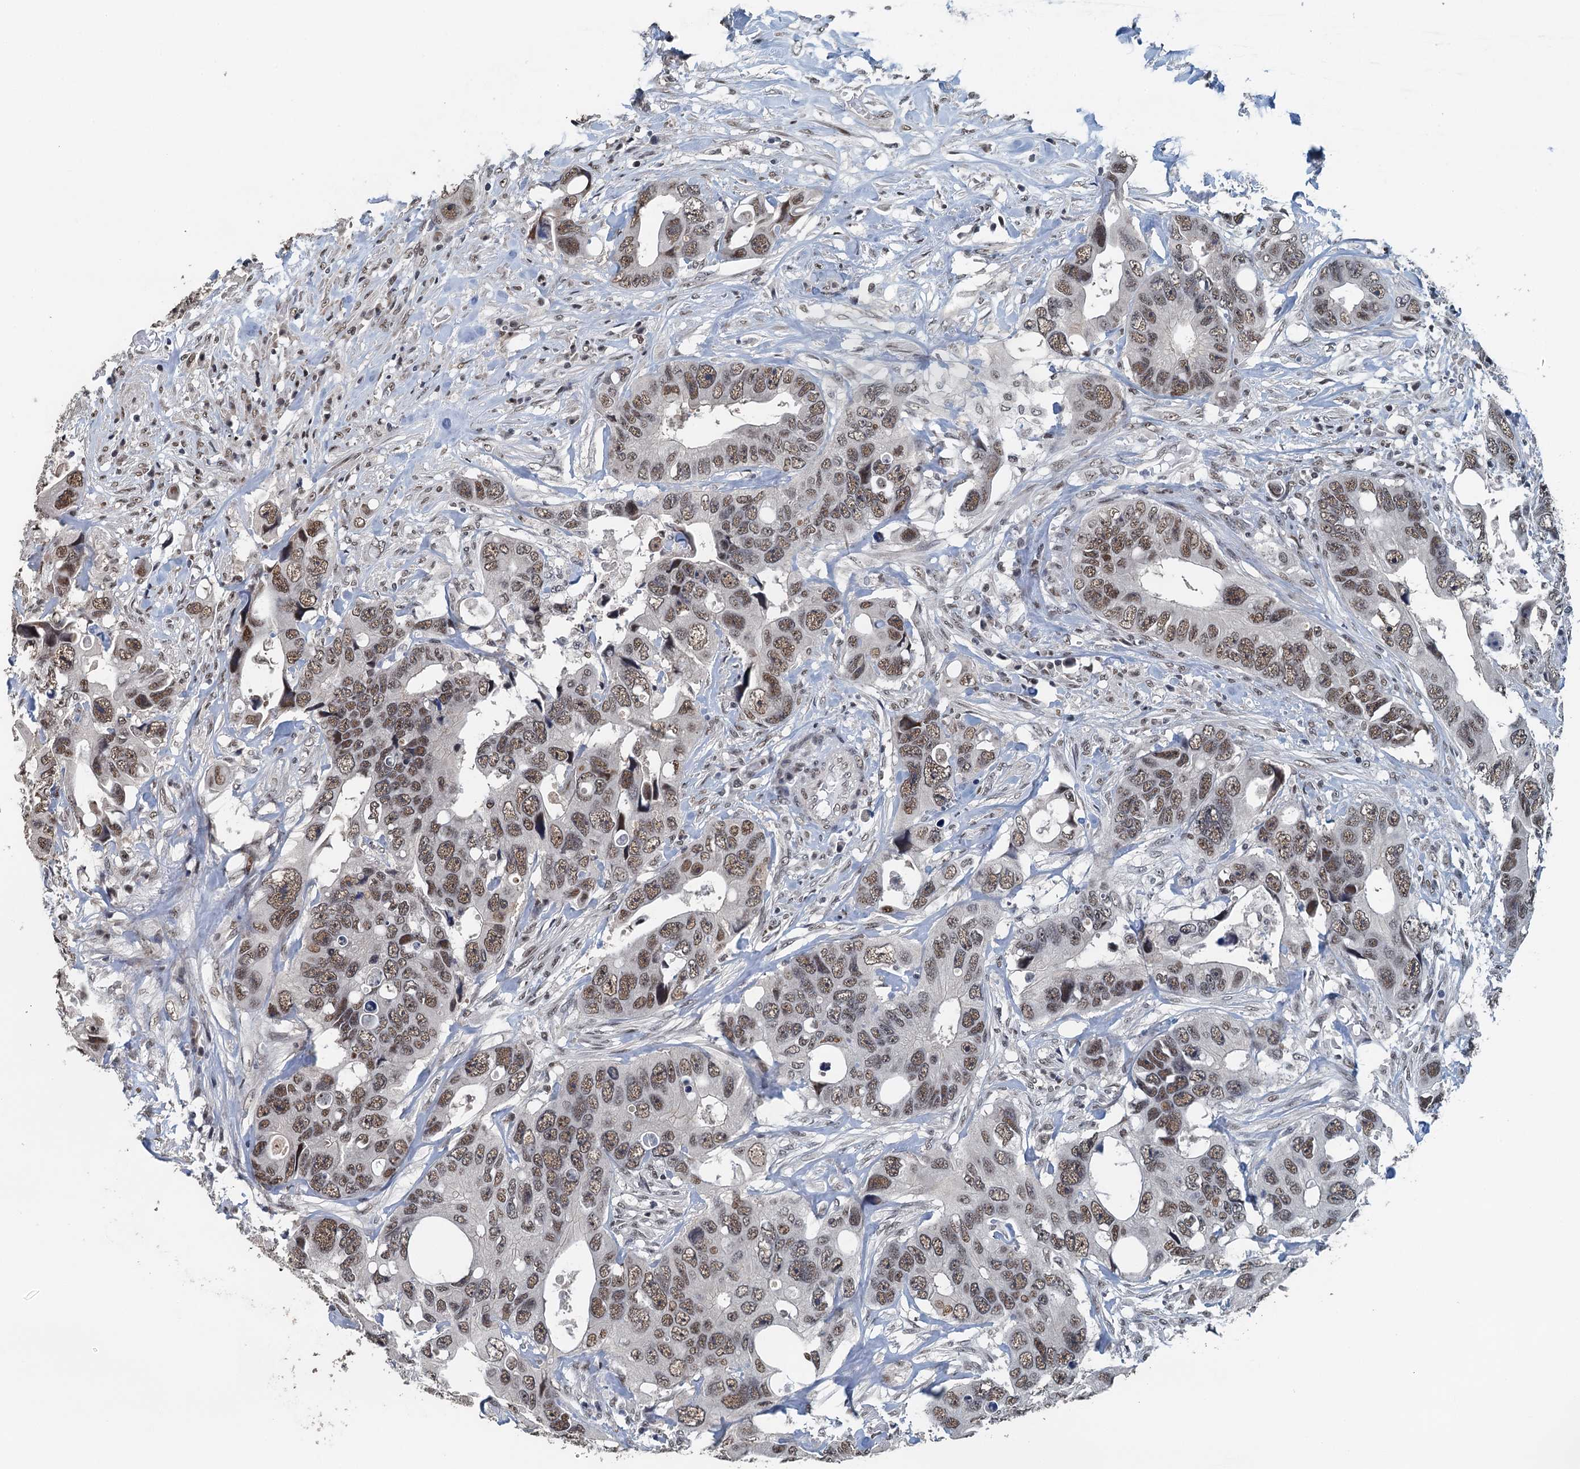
{"staining": {"intensity": "moderate", "quantity": ">75%", "location": "nuclear"}, "tissue": "colorectal cancer", "cell_type": "Tumor cells", "image_type": "cancer", "snomed": [{"axis": "morphology", "description": "Adenocarcinoma, NOS"}, {"axis": "topography", "description": "Rectum"}], "caption": "Immunohistochemical staining of colorectal cancer (adenocarcinoma) demonstrates medium levels of moderate nuclear protein expression in approximately >75% of tumor cells.", "gene": "MTA3", "patient": {"sex": "male", "age": 57}}